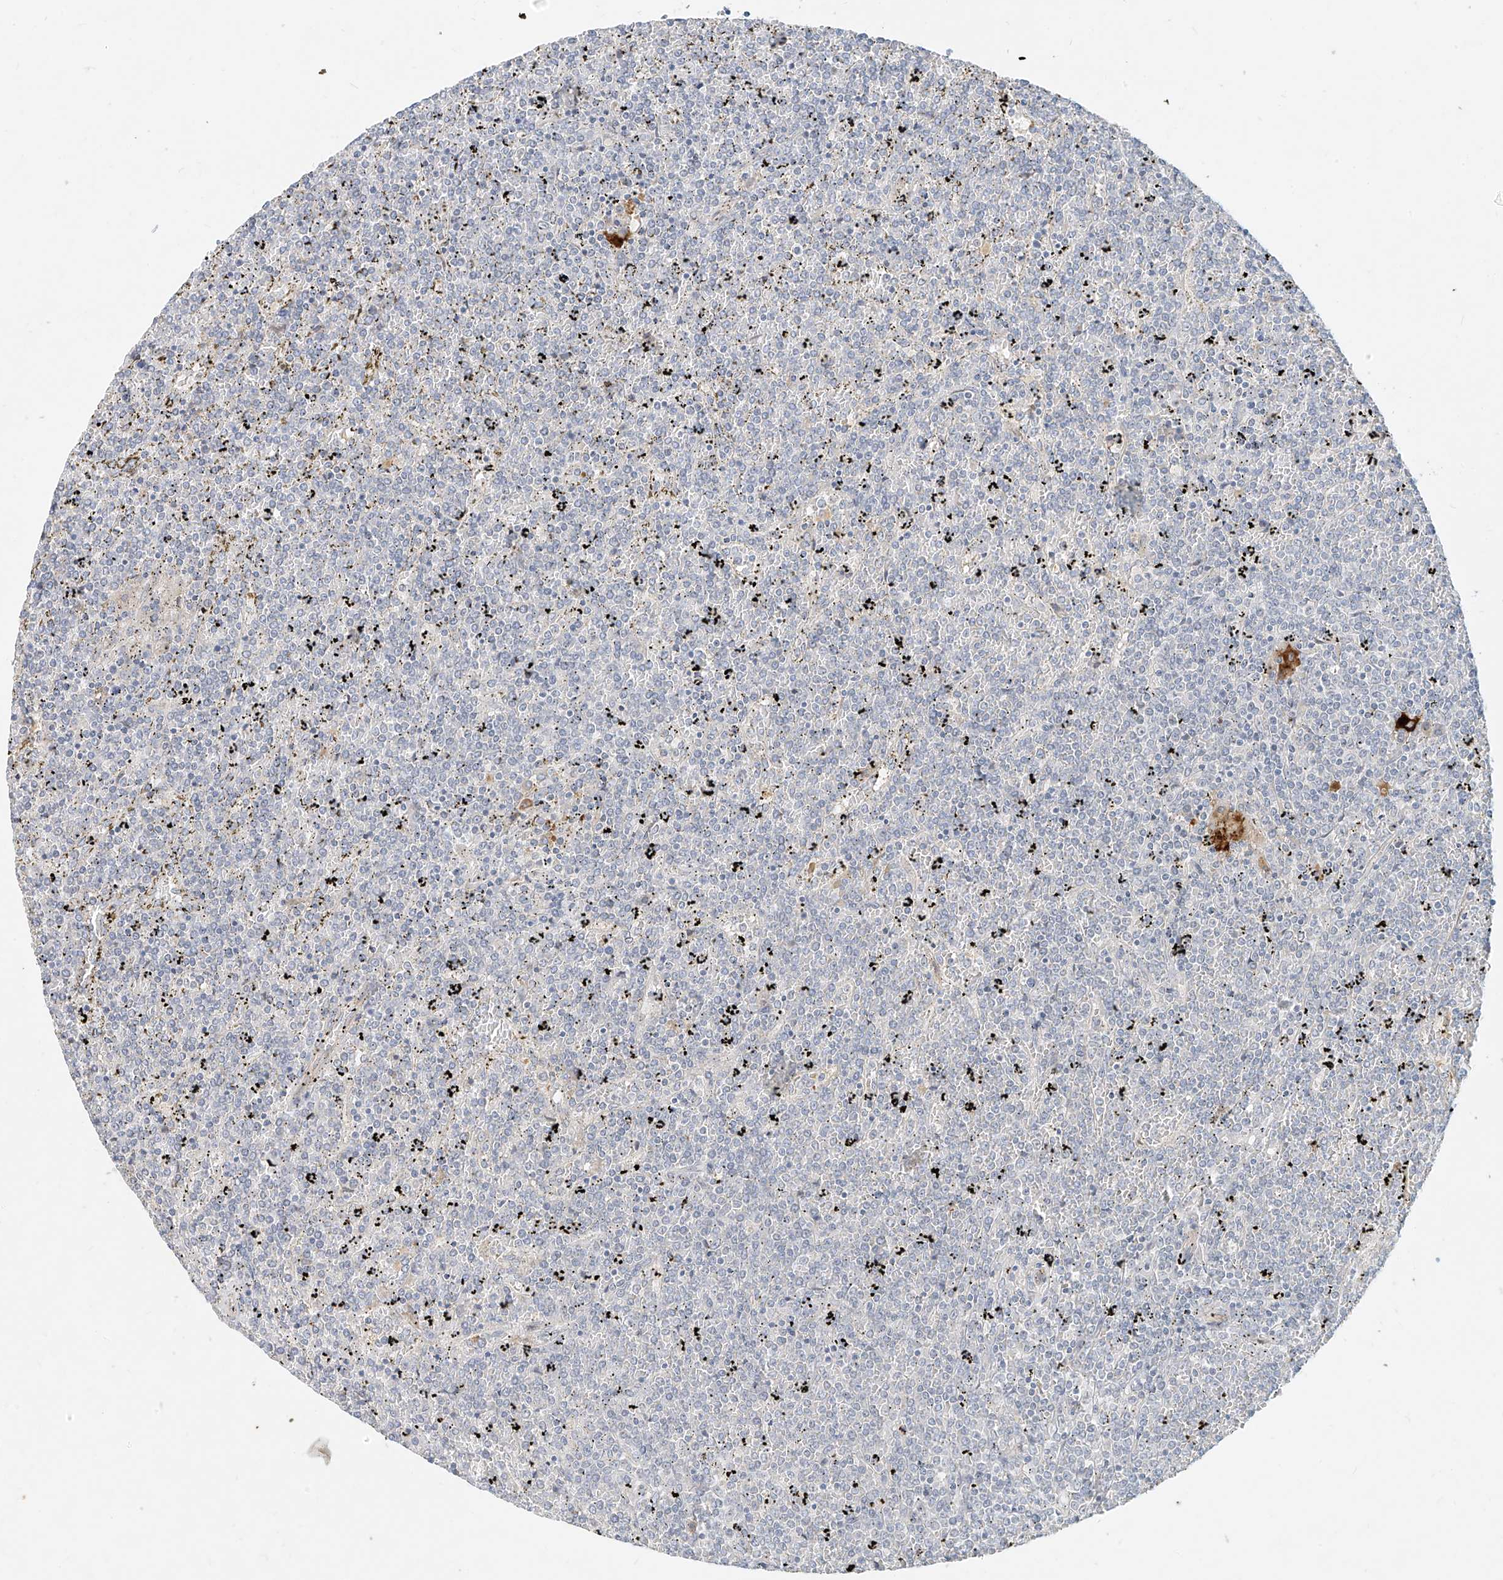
{"staining": {"intensity": "negative", "quantity": "none", "location": "none"}, "tissue": "lymphoma", "cell_type": "Tumor cells", "image_type": "cancer", "snomed": [{"axis": "morphology", "description": "Malignant lymphoma, non-Hodgkin's type, Low grade"}, {"axis": "topography", "description": "Spleen"}], "caption": "DAB (3,3'-diaminobenzidine) immunohistochemical staining of human low-grade malignant lymphoma, non-Hodgkin's type displays no significant expression in tumor cells. (DAB (3,3'-diaminobenzidine) immunohistochemistry, high magnification).", "gene": "C2orf42", "patient": {"sex": "female", "age": 19}}